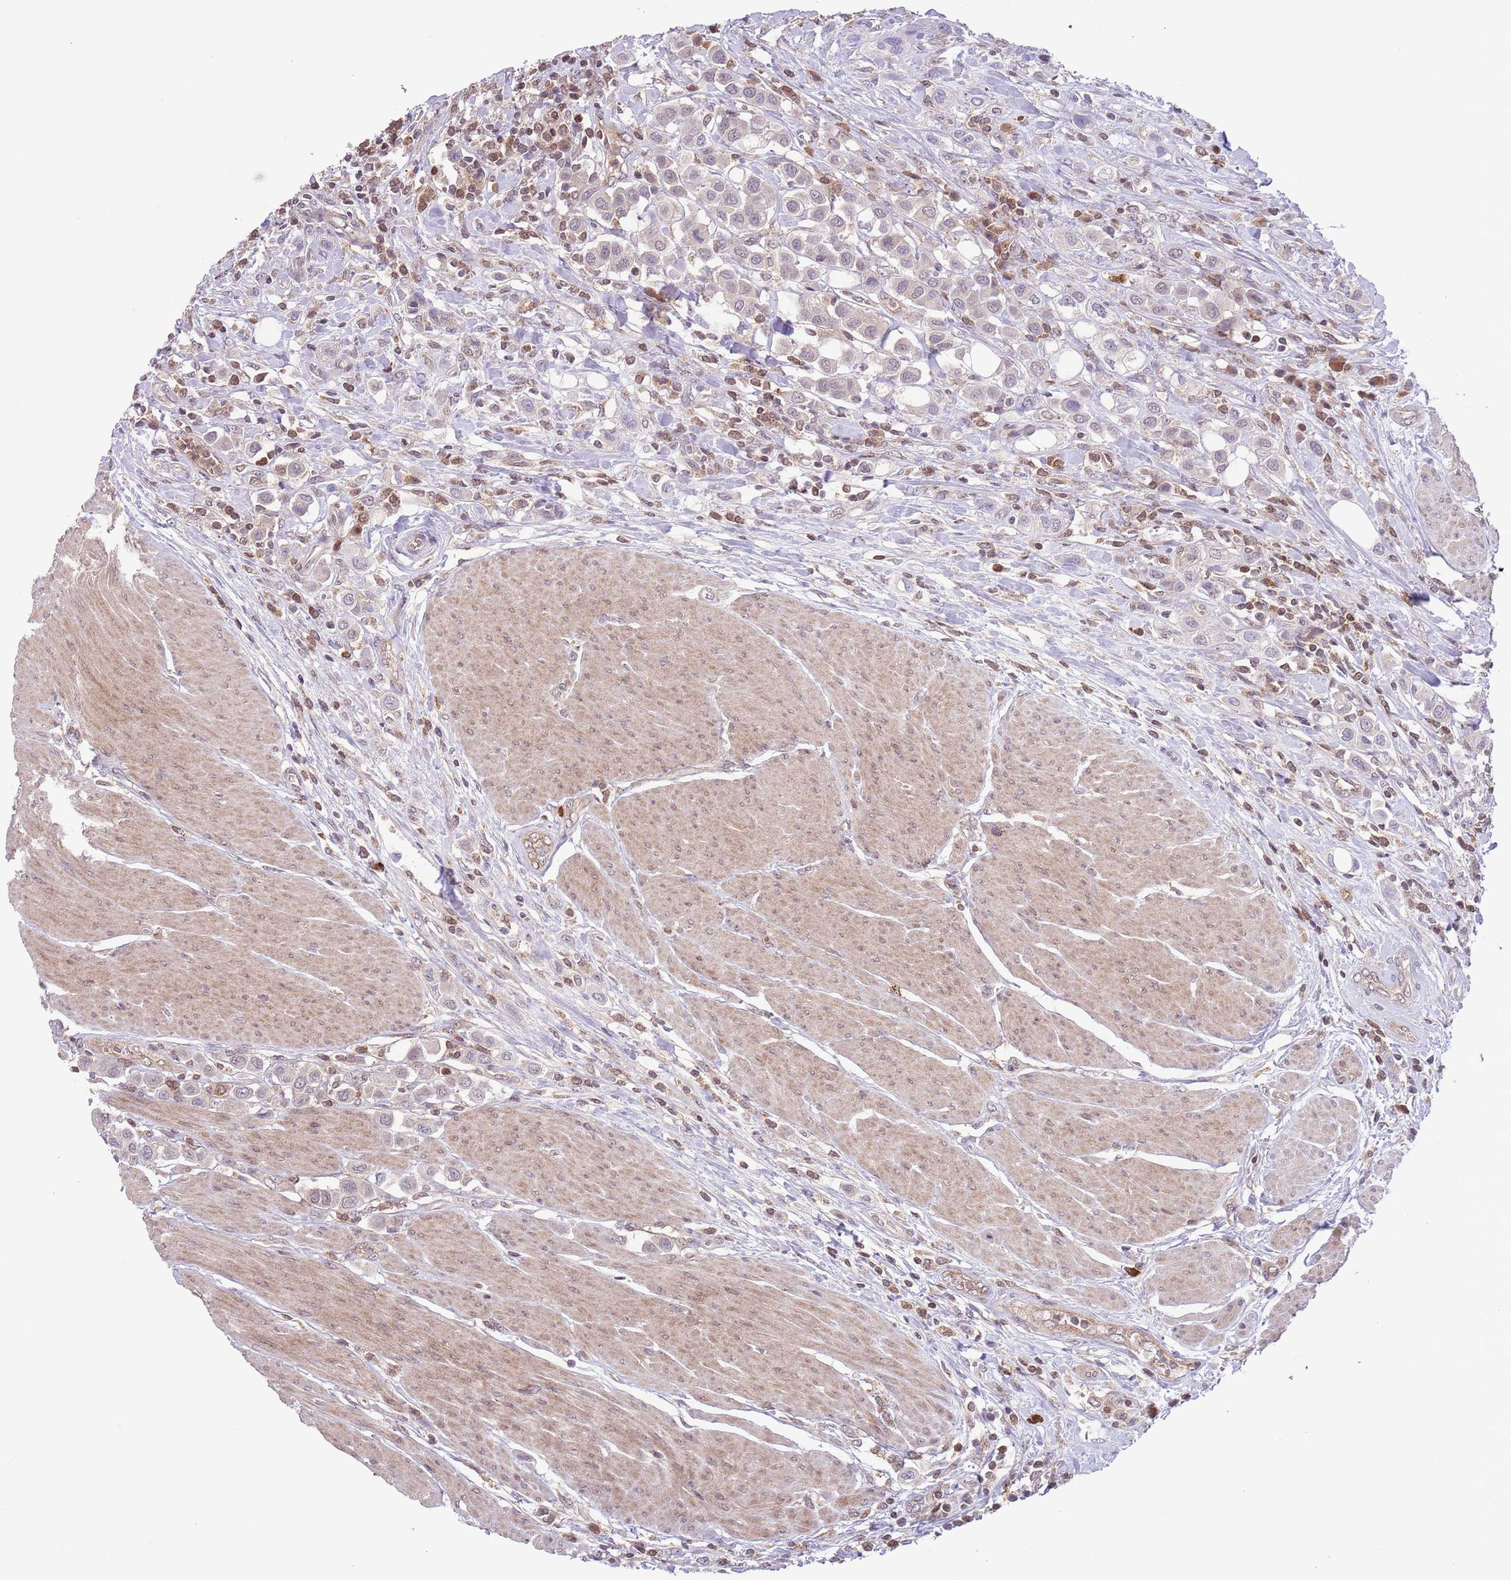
{"staining": {"intensity": "negative", "quantity": "none", "location": "none"}, "tissue": "urothelial cancer", "cell_type": "Tumor cells", "image_type": "cancer", "snomed": [{"axis": "morphology", "description": "Urothelial carcinoma, High grade"}, {"axis": "topography", "description": "Urinary bladder"}], "caption": "This image is of urothelial carcinoma (high-grade) stained with IHC to label a protein in brown with the nuclei are counter-stained blue. There is no staining in tumor cells. (Brightfield microscopy of DAB (3,3'-diaminobenzidine) IHC at high magnification).", "gene": "HDHD2", "patient": {"sex": "male", "age": 50}}